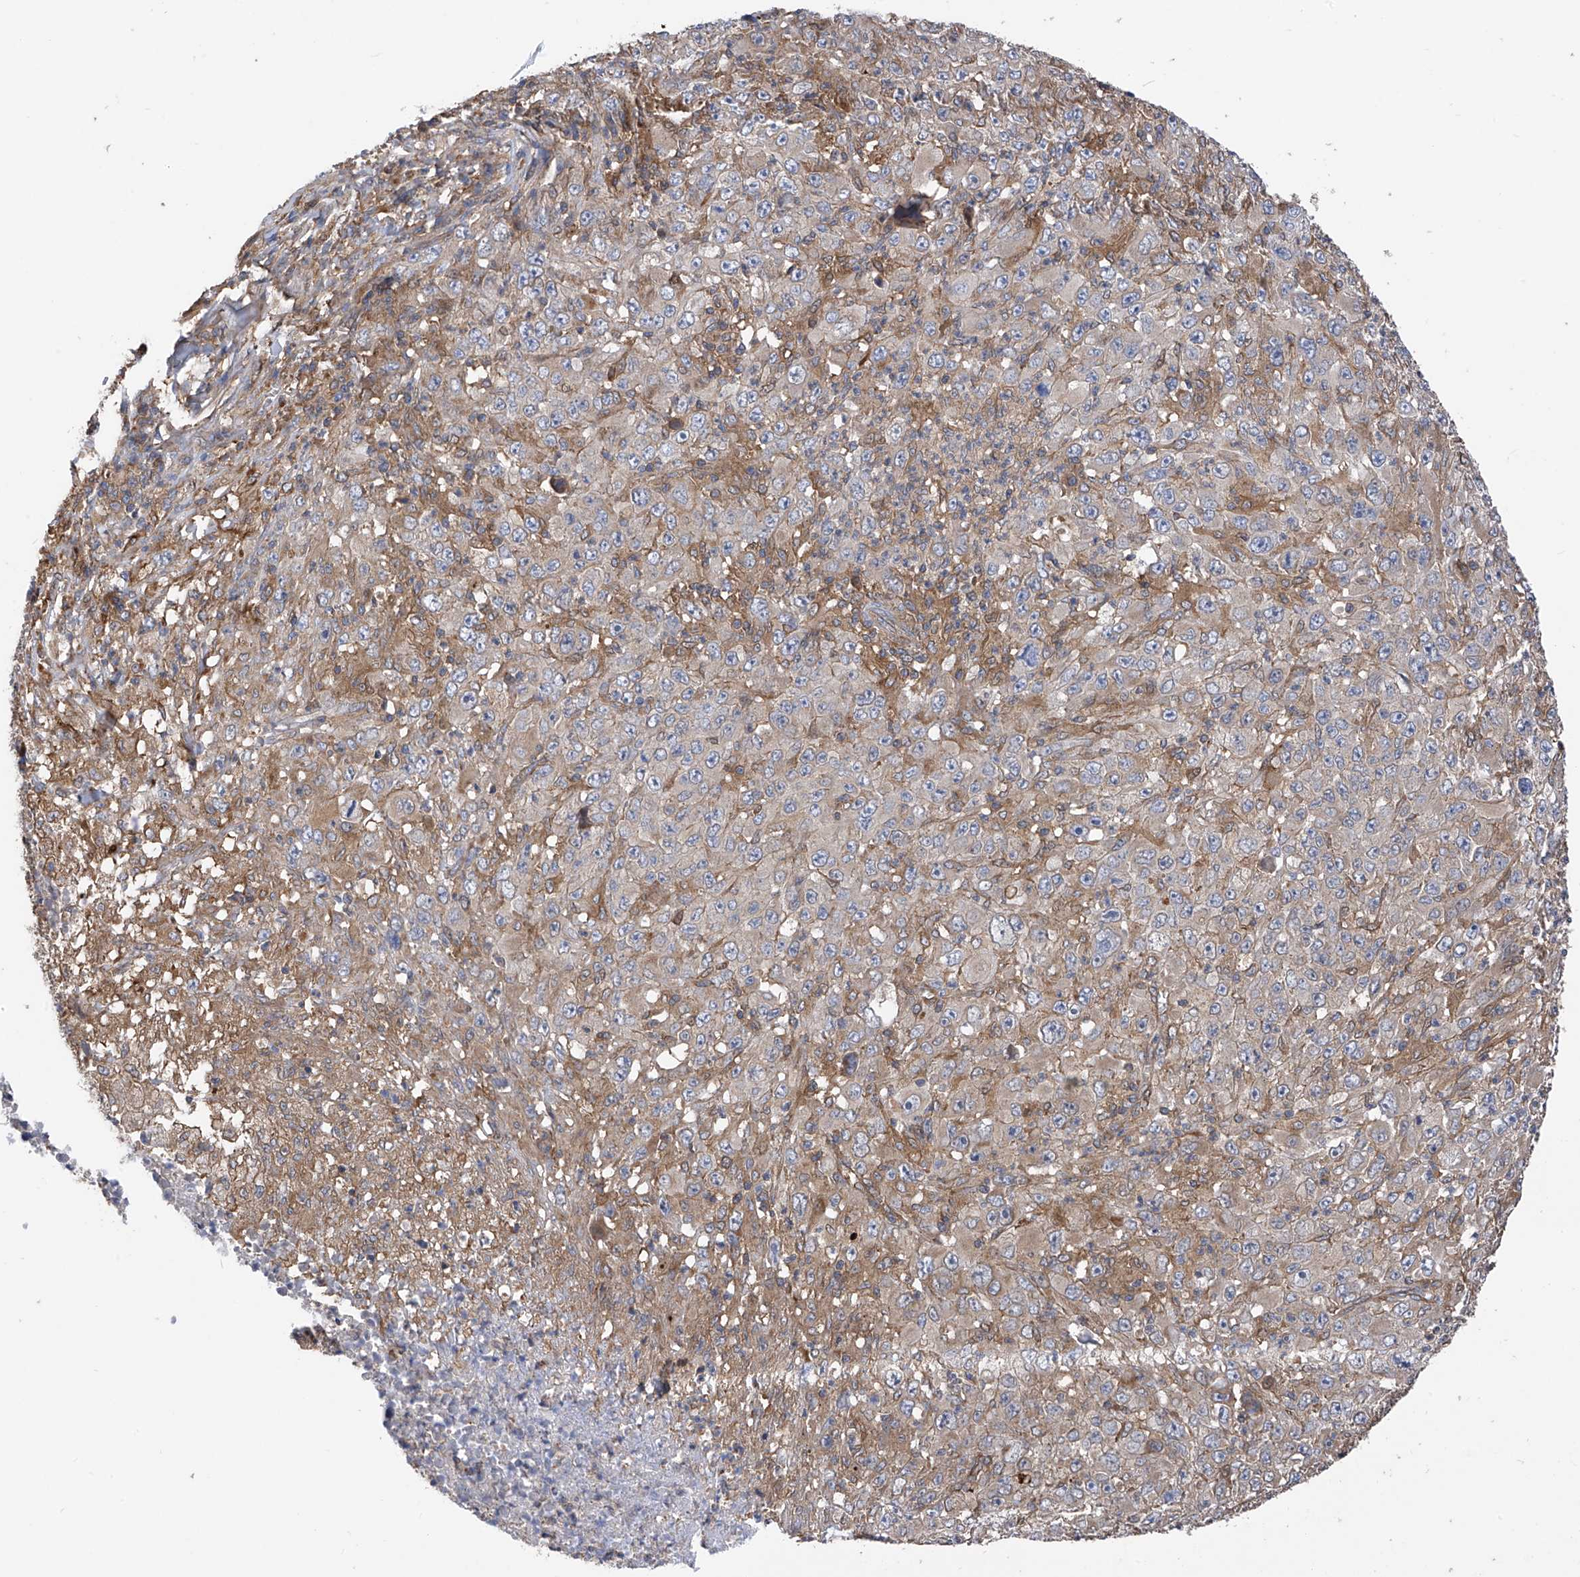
{"staining": {"intensity": "weak", "quantity": "<25%", "location": "cytoplasmic/membranous"}, "tissue": "melanoma", "cell_type": "Tumor cells", "image_type": "cancer", "snomed": [{"axis": "morphology", "description": "Malignant melanoma, Metastatic site"}, {"axis": "topography", "description": "Skin"}], "caption": "Tumor cells are negative for protein expression in human malignant melanoma (metastatic site).", "gene": "CHPF", "patient": {"sex": "female", "age": 56}}